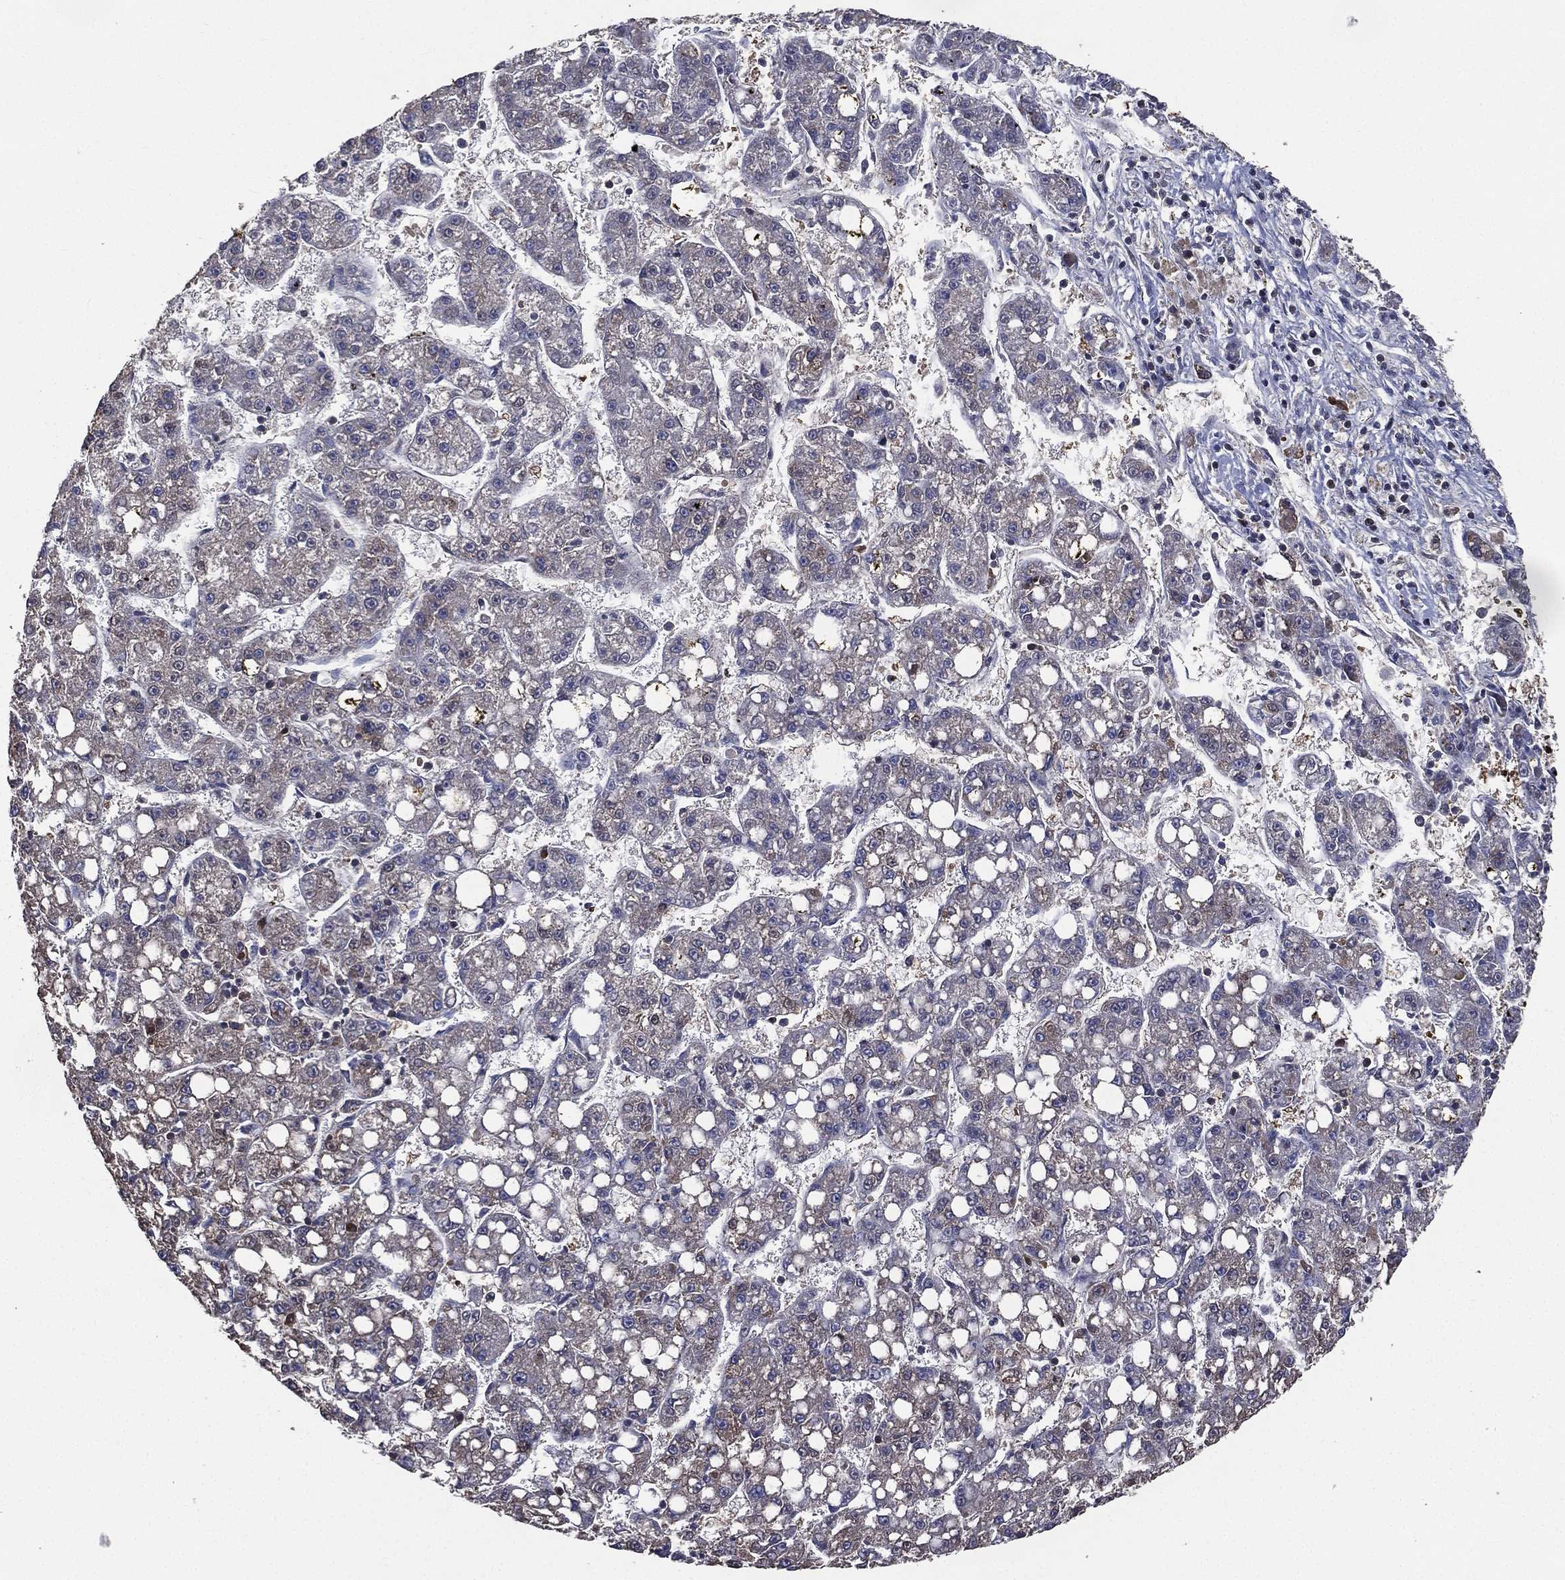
{"staining": {"intensity": "weak", "quantity": "<25%", "location": "cytoplasmic/membranous"}, "tissue": "liver cancer", "cell_type": "Tumor cells", "image_type": "cancer", "snomed": [{"axis": "morphology", "description": "Carcinoma, Hepatocellular, NOS"}, {"axis": "topography", "description": "Liver"}], "caption": "Tumor cells are negative for protein expression in human liver cancer (hepatocellular carcinoma). The staining was performed using DAB (3,3'-diaminobenzidine) to visualize the protein expression in brown, while the nuclei were stained in blue with hematoxylin (Magnification: 20x).", "gene": "SARS1", "patient": {"sex": "female", "age": 65}}